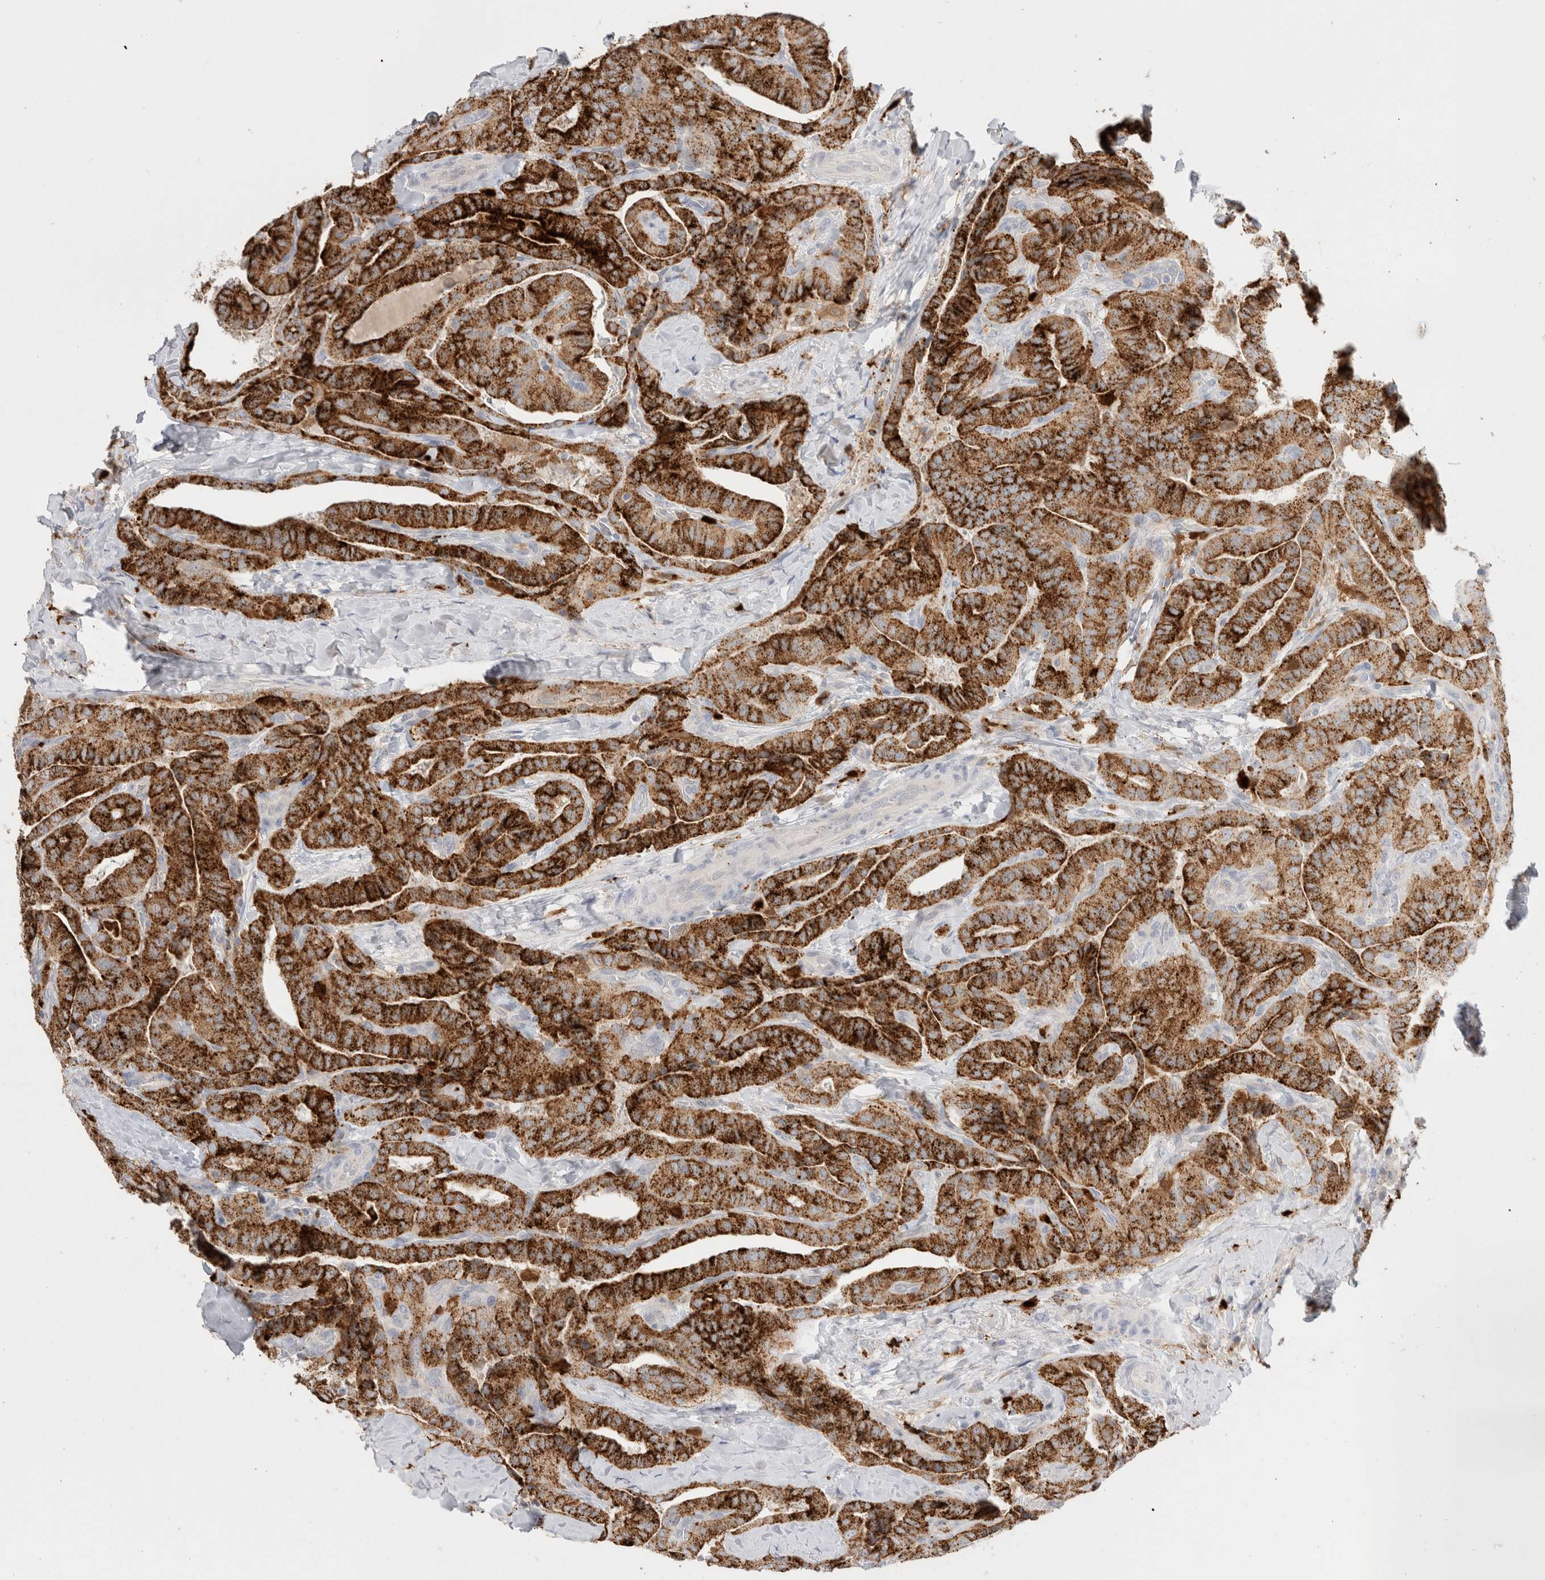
{"staining": {"intensity": "strong", "quantity": ">75%", "location": "cytoplasmic/membranous"}, "tissue": "thyroid cancer", "cell_type": "Tumor cells", "image_type": "cancer", "snomed": [{"axis": "morphology", "description": "Papillary adenocarcinoma, NOS"}, {"axis": "topography", "description": "Thyroid gland"}], "caption": "Immunohistochemical staining of thyroid papillary adenocarcinoma demonstrates high levels of strong cytoplasmic/membranous protein expression in about >75% of tumor cells.", "gene": "HPGDS", "patient": {"sex": "male", "age": 77}}